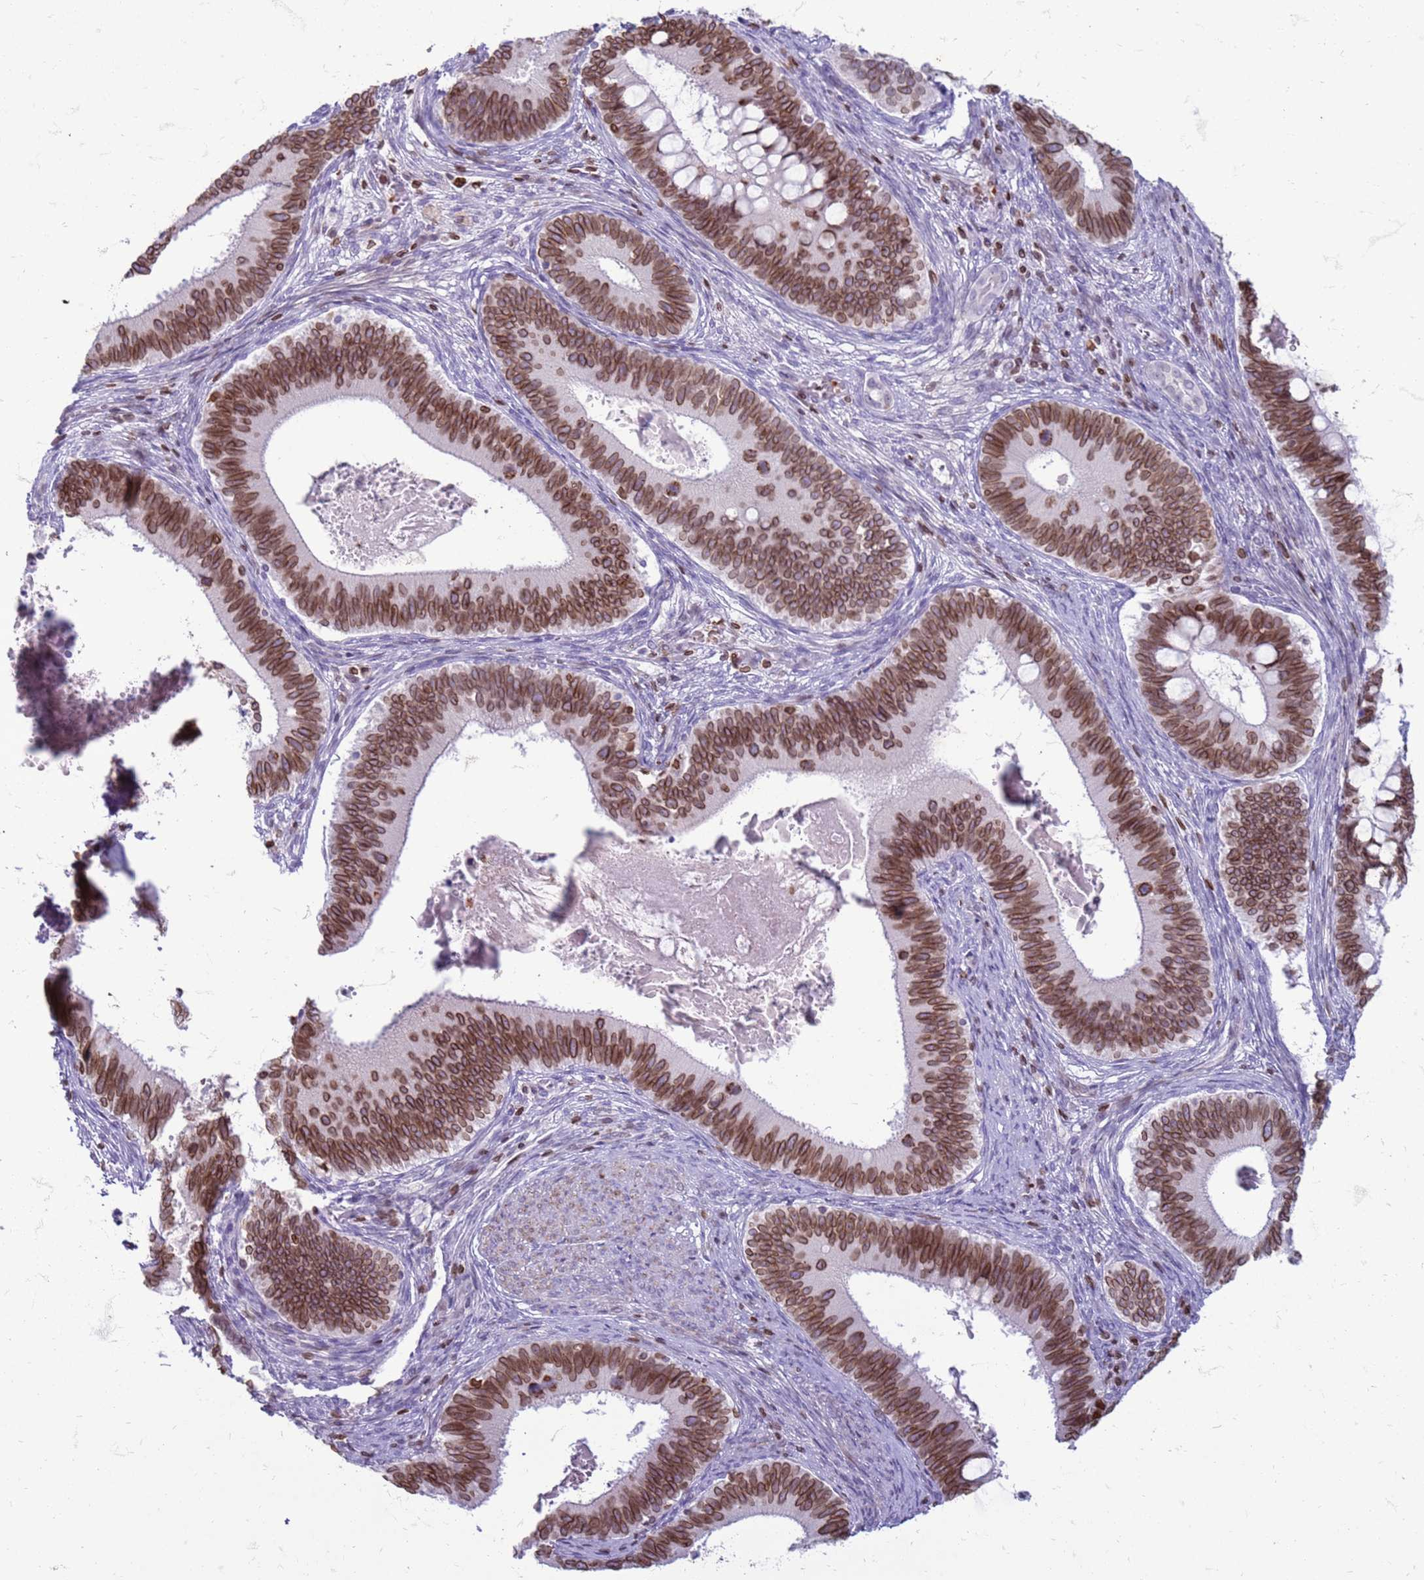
{"staining": {"intensity": "moderate", "quantity": ">75%", "location": "cytoplasmic/membranous,nuclear"}, "tissue": "cervical cancer", "cell_type": "Tumor cells", "image_type": "cancer", "snomed": [{"axis": "morphology", "description": "Adenocarcinoma, NOS"}, {"axis": "topography", "description": "Cervix"}], "caption": "Human cervical cancer stained with a brown dye reveals moderate cytoplasmic/membranous and nuclear positive expression in about >75% of tumor cells.", "gene": "METTL25B", "patient": {"sex": "female", "age": 42}}